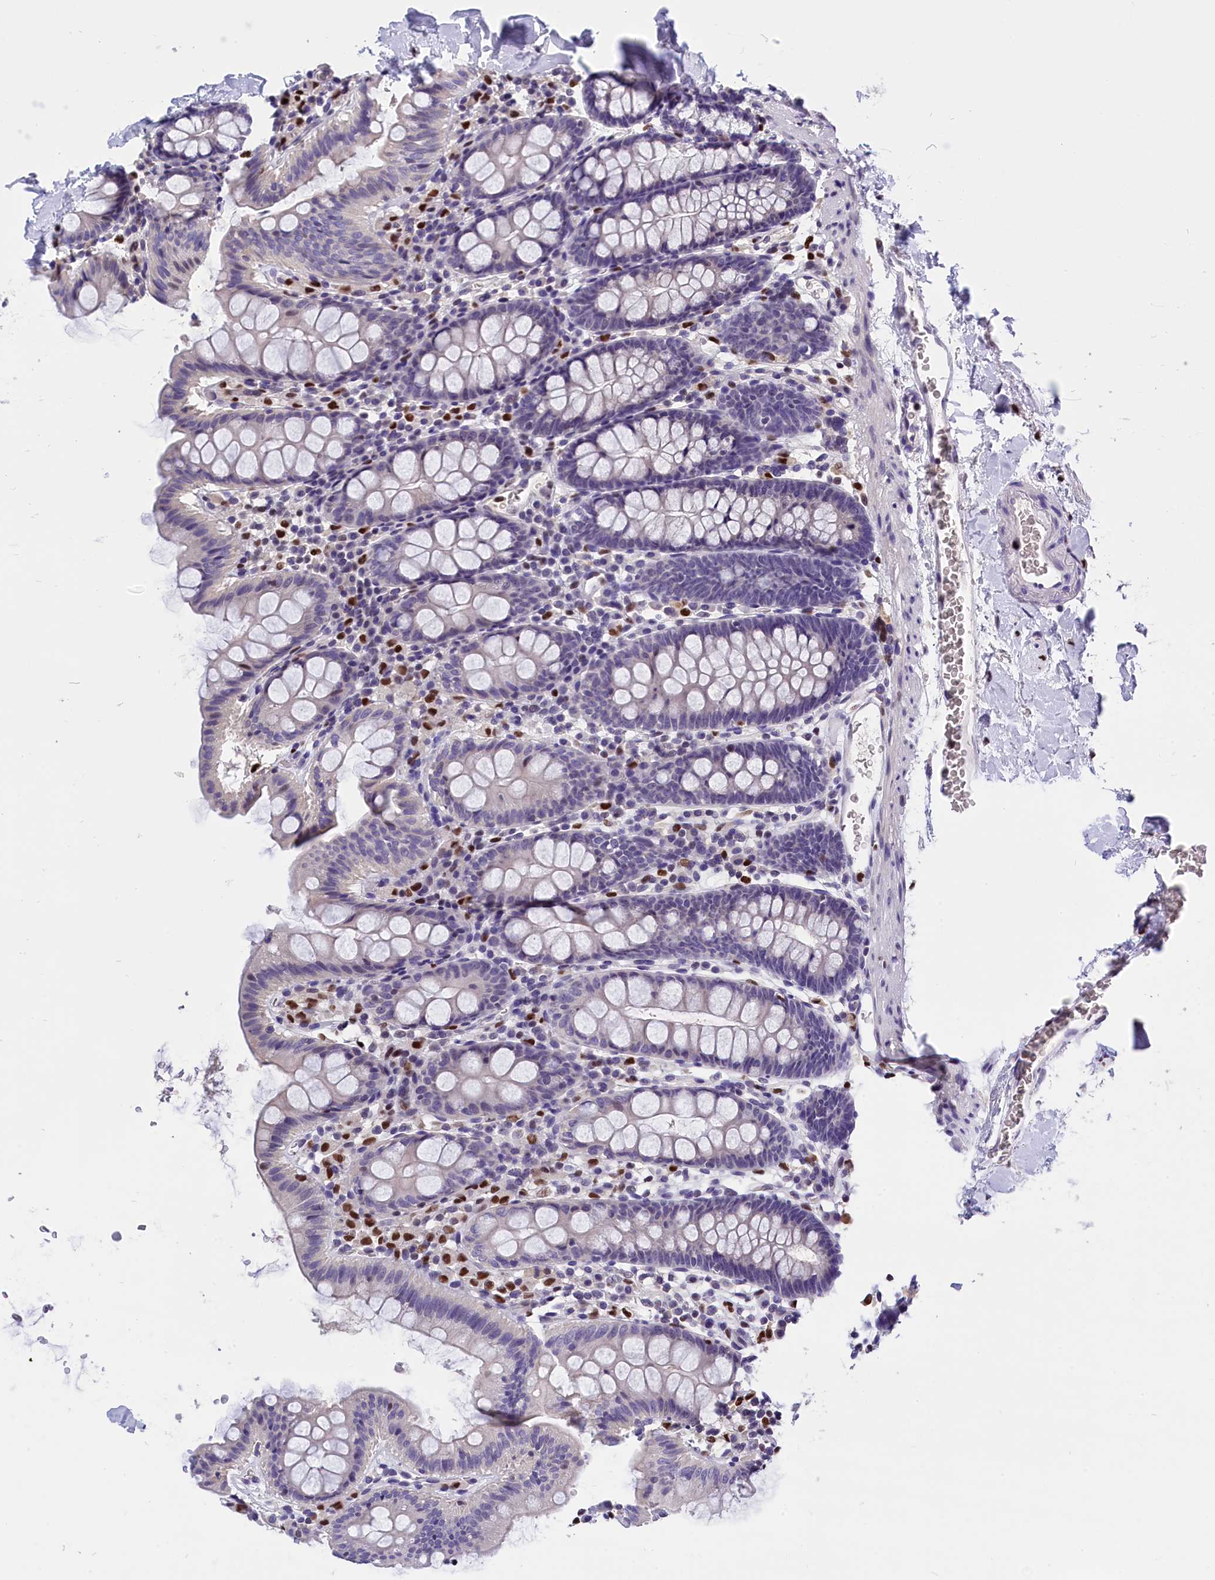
{"staining": {"intensity": "negative", "quantity": "none", "location": "none"}, "tissue": "colon", "cell_type": "Endothelial cells", "image_type": "normal", "snomed": [{"axis": "morphology", "description": "Normal tissue, NOS"}, {"axis": "topography", "description": "Colon"}], "caption": "IHC histopathology image of benign colon: colon stained with DAB (3,3'-diaminobenzidine) exhibits no significant protein positivity in endothelial cells. (Brightfield microscopy of DAB IHC at high magnification).", "gene": "BTBD9", "patient": {"sex": "male", "age": 75}}